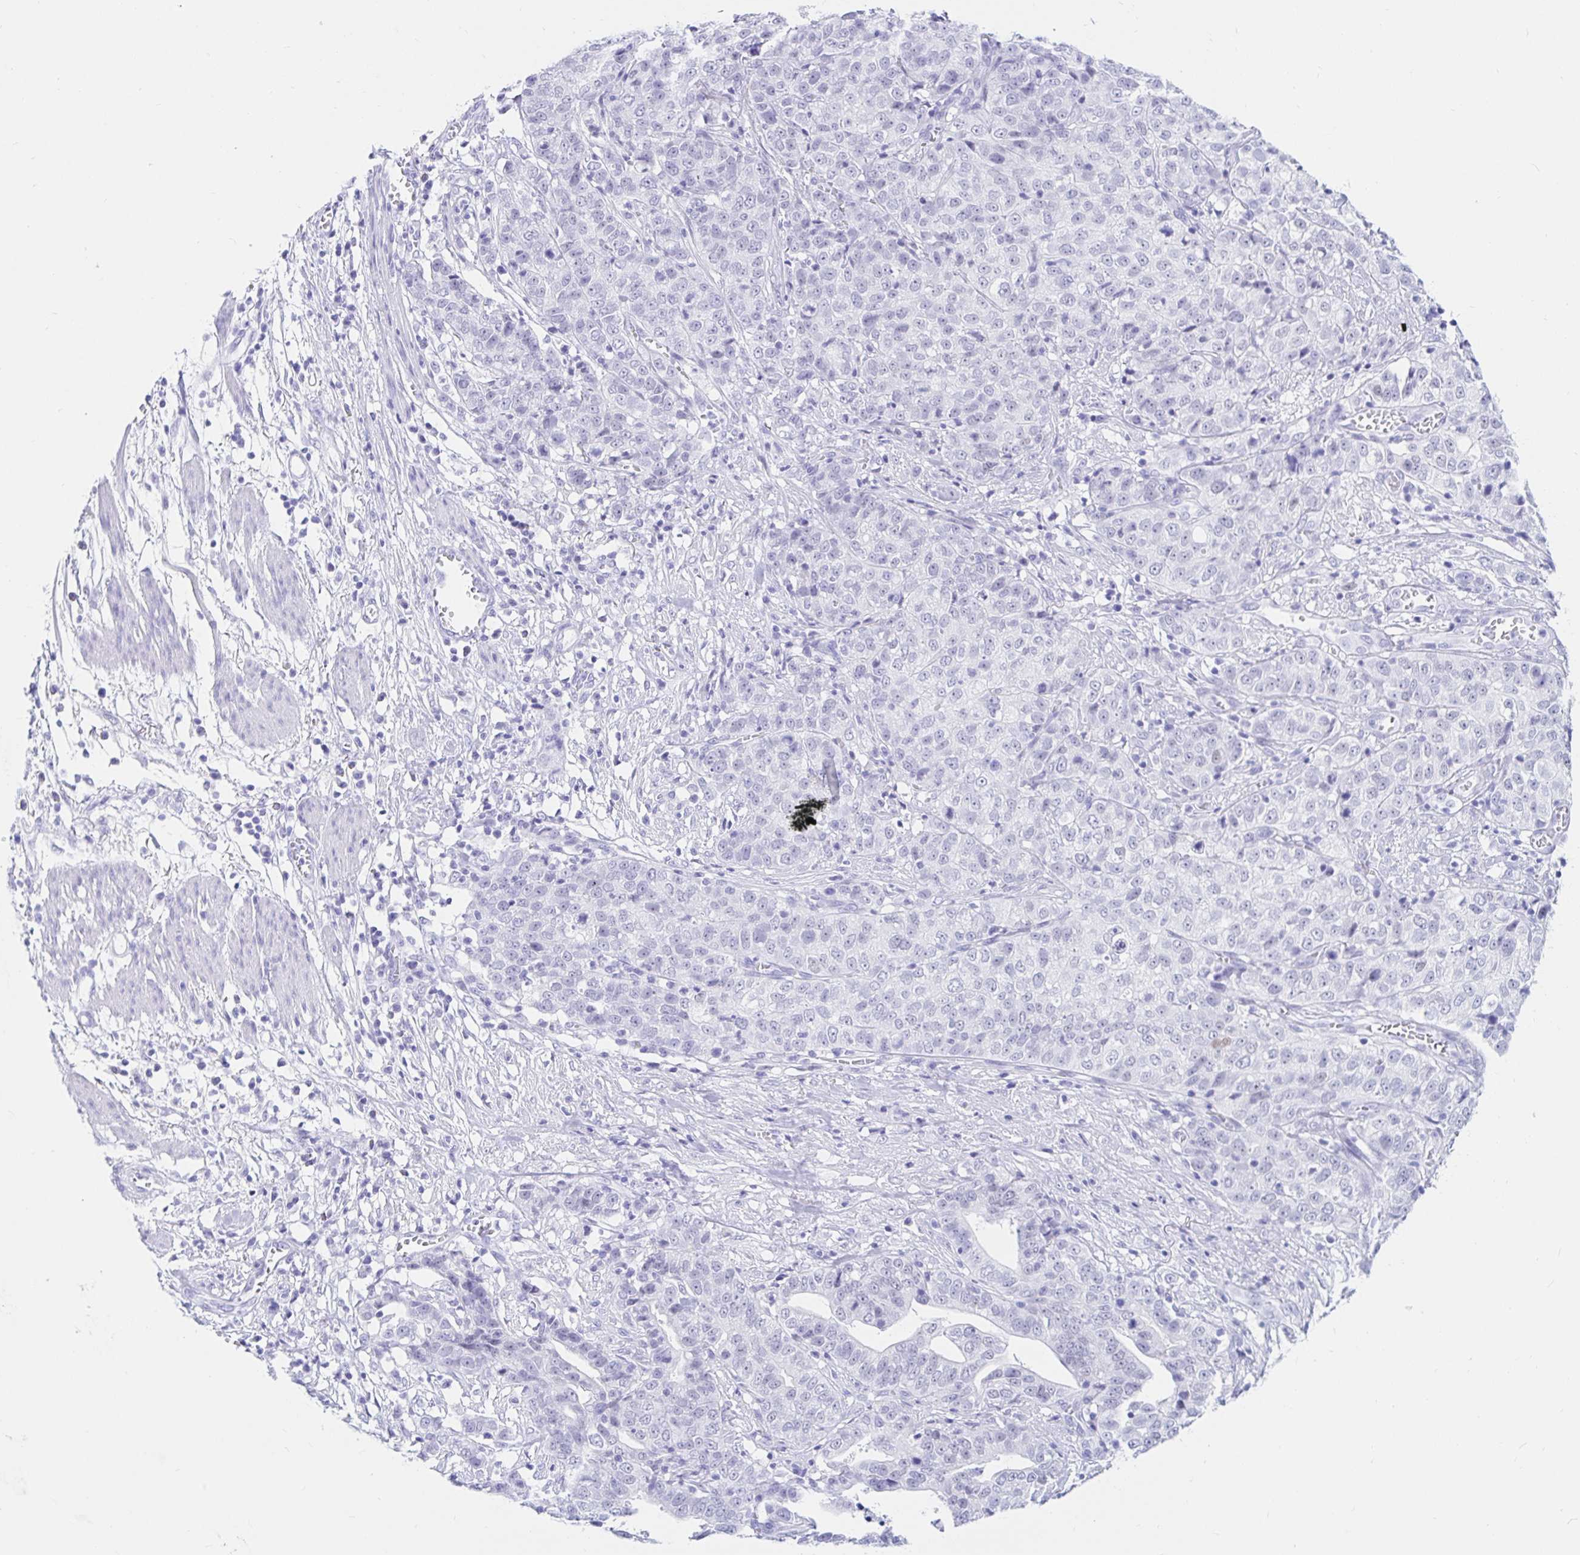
{"staining": {"intensity": "negative", "quantity": "none", "location": "none"}, "tissue": "stomach cancer", "cell_type": "Tumor cells", "image_type": "cancer", "snomed": [{"axis": "morphology", "description": "Adenocarcinoma, NOS"}, {"axis": "topography", "description": "Stomach, upper"}], "caption": "DAB immunohistochemical staining of human stomach cancer exhibits no significant positivity in tumor cells.", "gene": "OR6T1", "patient": {"sex": "female", "age": 67}}